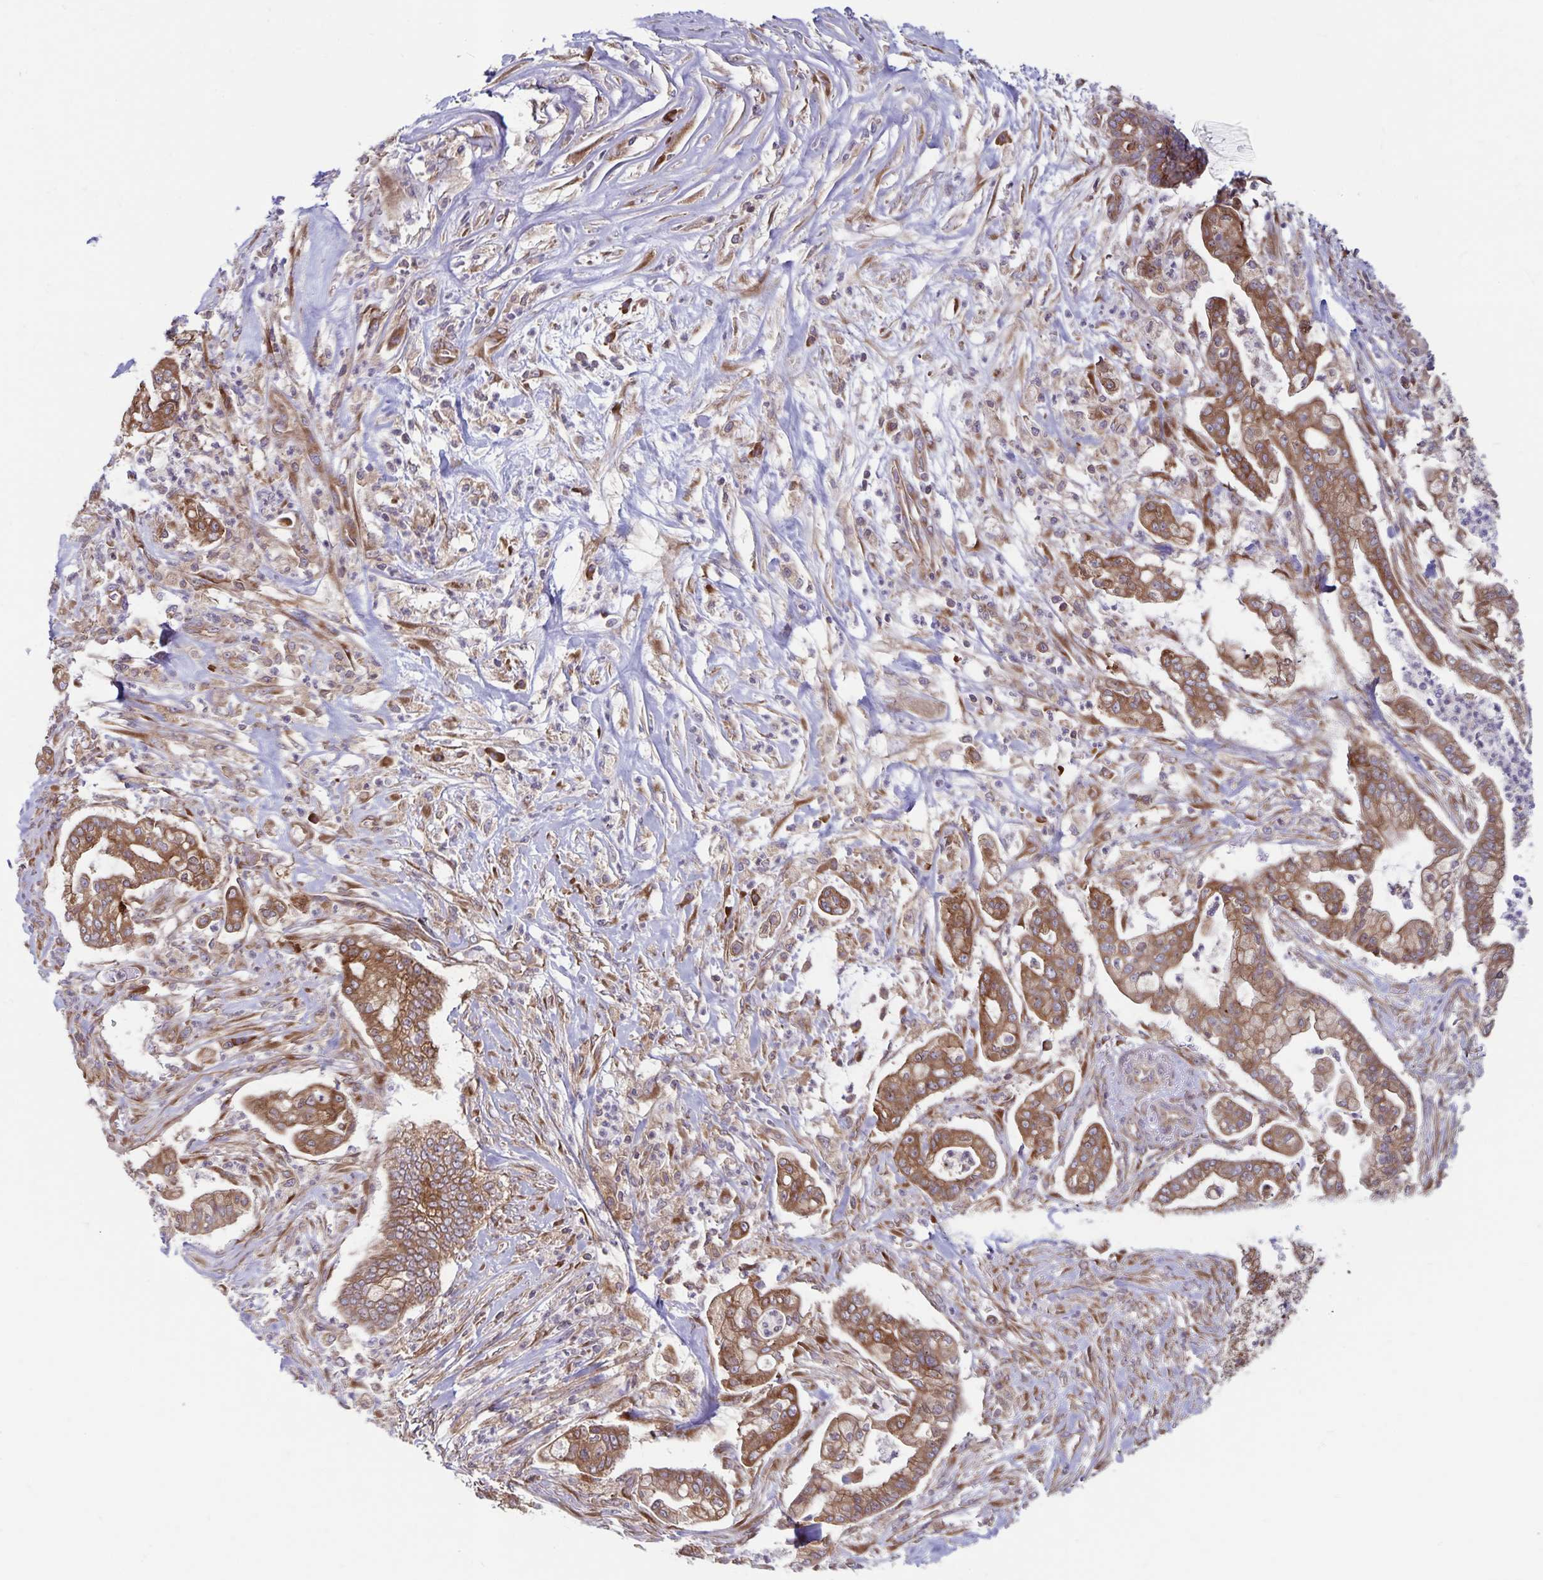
{"staining": {"intensity": "moderate", "quantity": ">75%", "location": "cytoplasmic/membranous"}, "tissue": "pancreatic cancer", "cell_type": "Tumor cells", "image_type": "cancer", "snomed": [{"axis": "morphology", "description": "Adenocarcinoma, NOS"}, {"axis": "topography", "description": "Pancreas"}], "caption": "Immunohistochemistry (IHC) staining of adenocarcinoma (pancreatic), which shows medium levels of moderate cytoplasmic/membranous expression in approximately >75% of tumor cells indicating moderate cytoplasmic/membranous protein staining. The staining was performed using DAB (3,3'-diaminobenzidine) (brown) for protein detection and nuclei were counterstained in hematoxylin (blue).", "gene": "SEC62", "patient": {"sex": "female", "age": 69}}